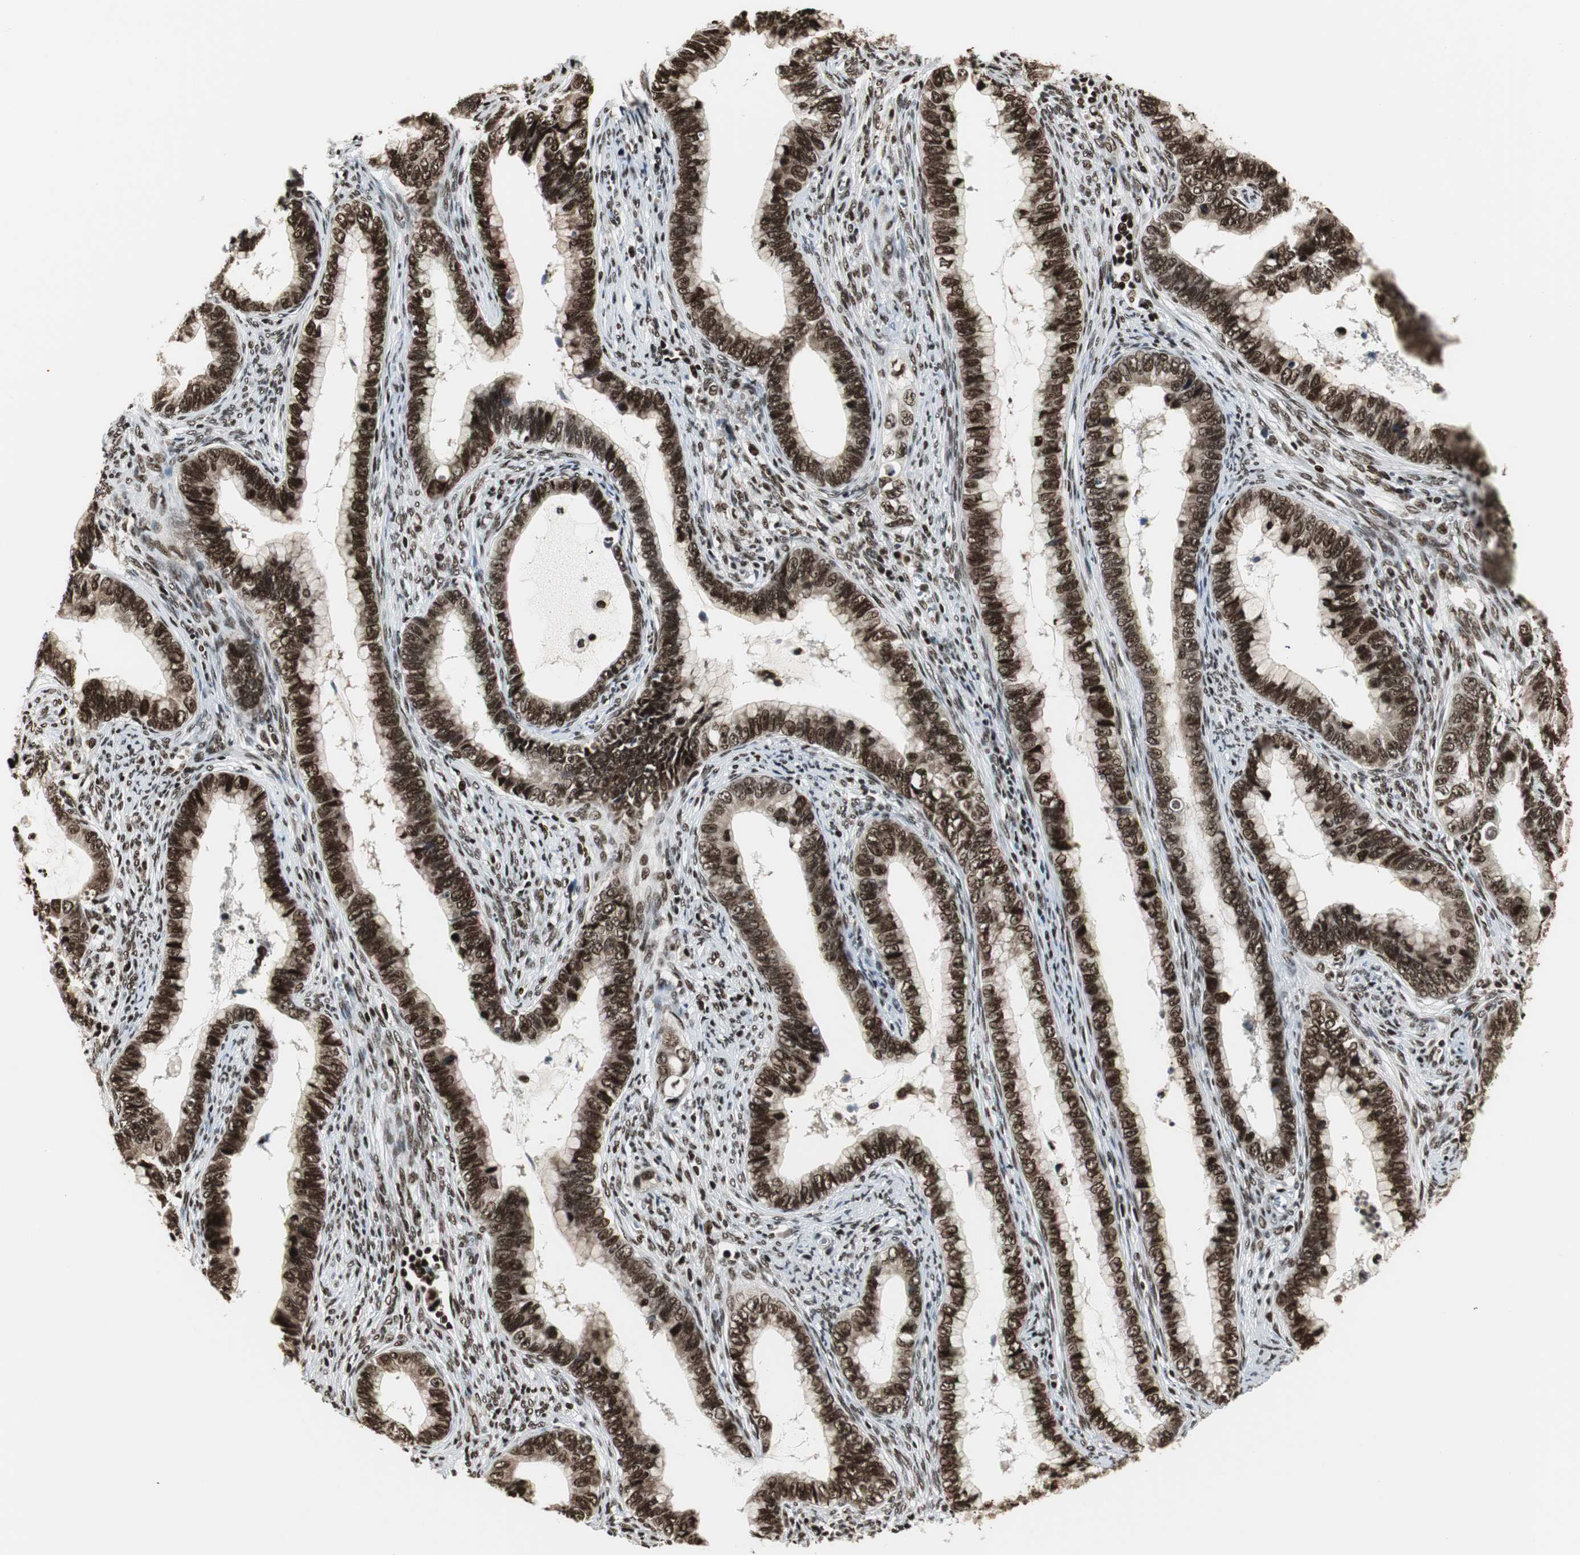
{"staining": {"intensity": "strong", "quantity": ">75%", "location": "cytoplasmic/membranous,nuclear"}, "tissue": "cervical cancer", "cell_type": "Tumor cells", "image_type": "cancer", "snomed": [{"axis": "morphology", "description": "Adenocarcinoma, NOS"}, {"axis": "topography", "description": "Cervix"}], "caption": "Immunohistochemistry staining of cervical adenocarcinoma, which shows high levels of strong cytoplasmic/membranous and nuclear expression in approximately >75% of tumor cells indicating strong cytoplasmic/membranous and nuclear protein positivity. The staining was performed using DAB (brown) for protein detection and nuclei were counterstained in hematoxylin (blue).", "gene": "PARN", "patient": {"sex": "female", "age": 44}}